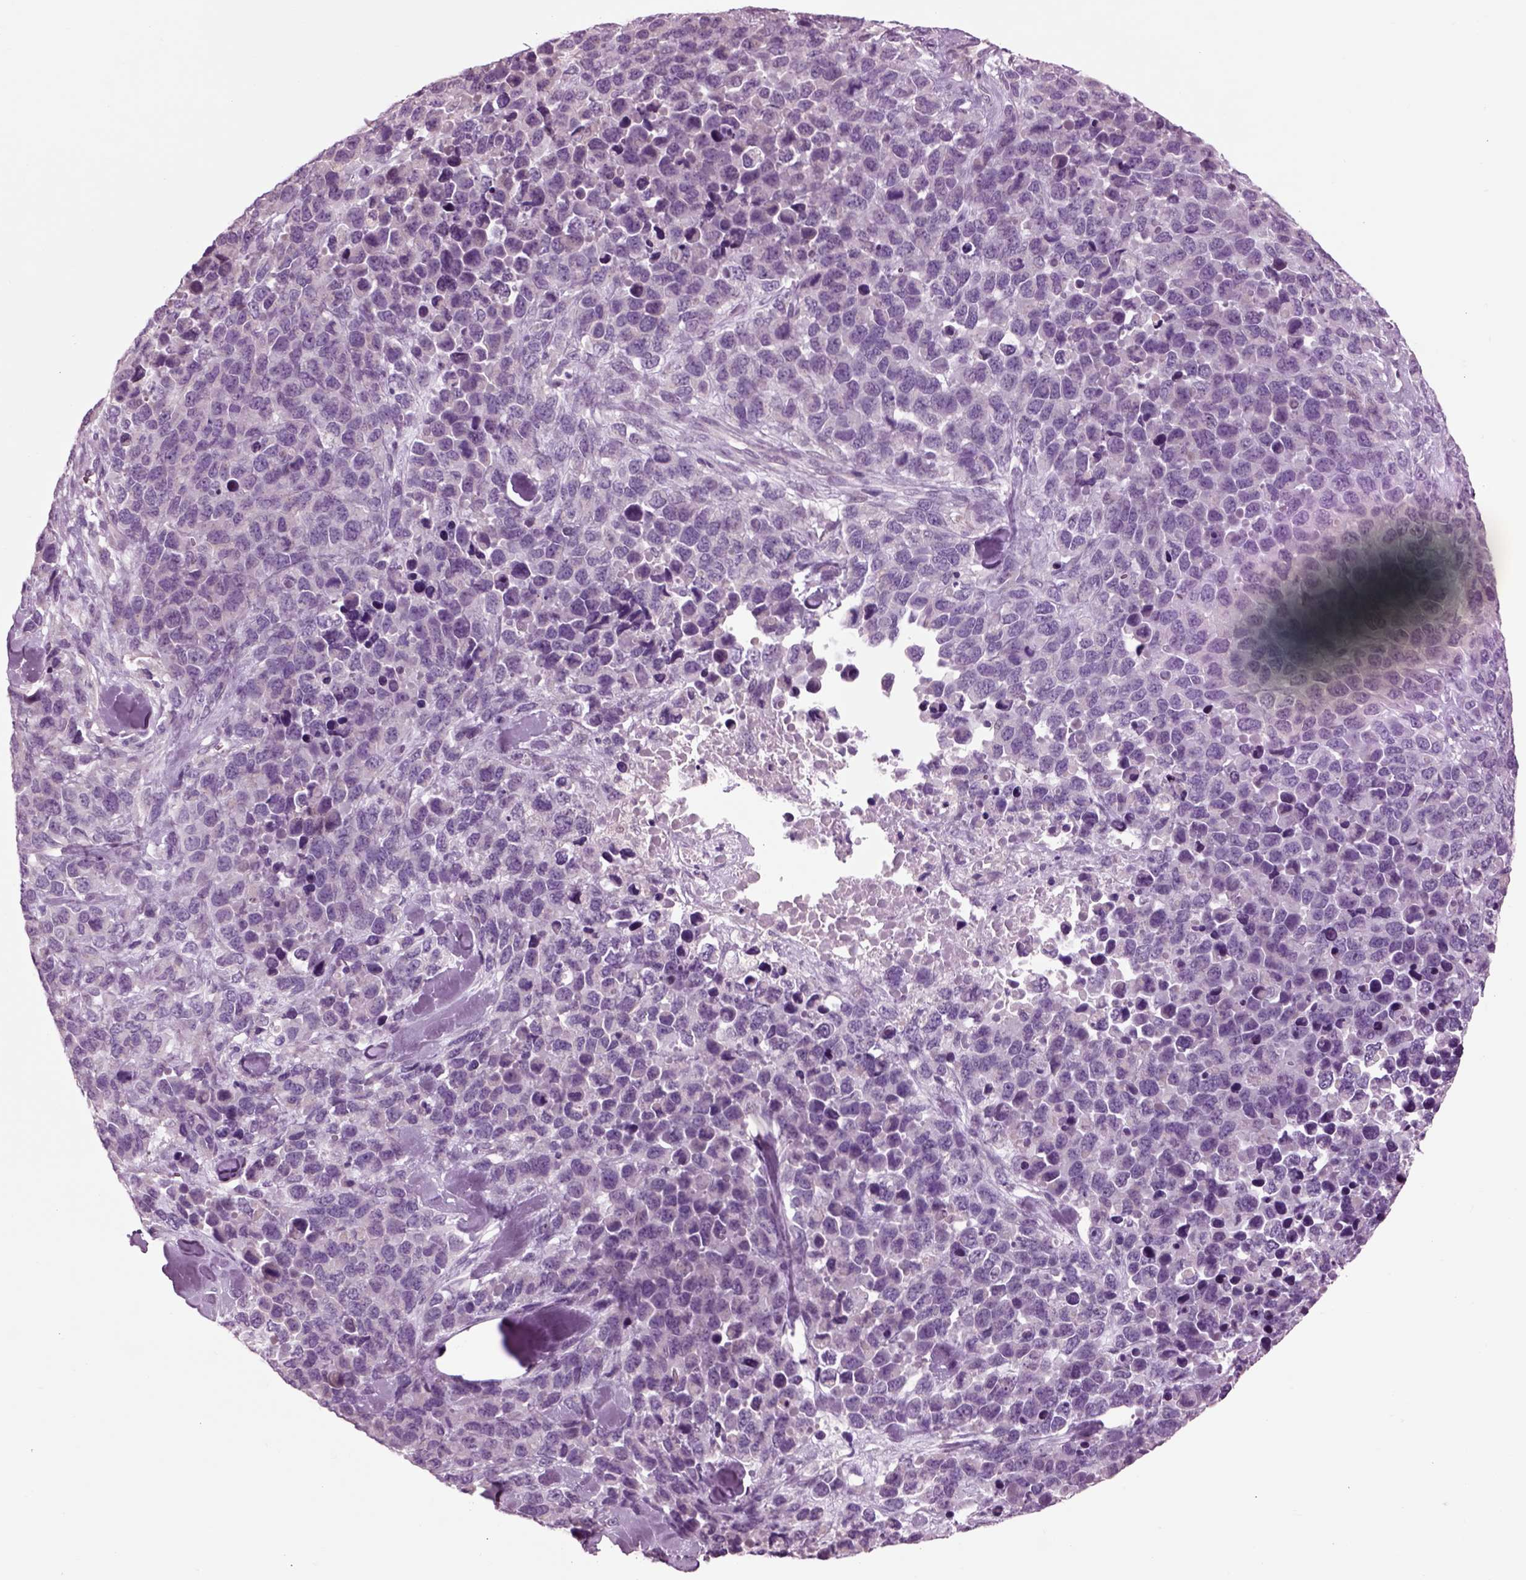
{"staining": {"intensity": "negative", "quantity": "none", "location": "none"}, "tissue": "melanoma", "cell_type": "Tumor cells", "image_type": "cancer", "snomed": [{"axis": "morphology", "description": "Malignant melanoma, Metastatic site"}, {"axis": "topography", "description": "Skin"}], "caption": "A high-resolution image shows immunohistochemistry staining of malignant melanoma (metastatic site), which exhibits no significant expression in tumor cells.", "gene": "CHGB", "patient": {"sex": "male", "age": 84}}